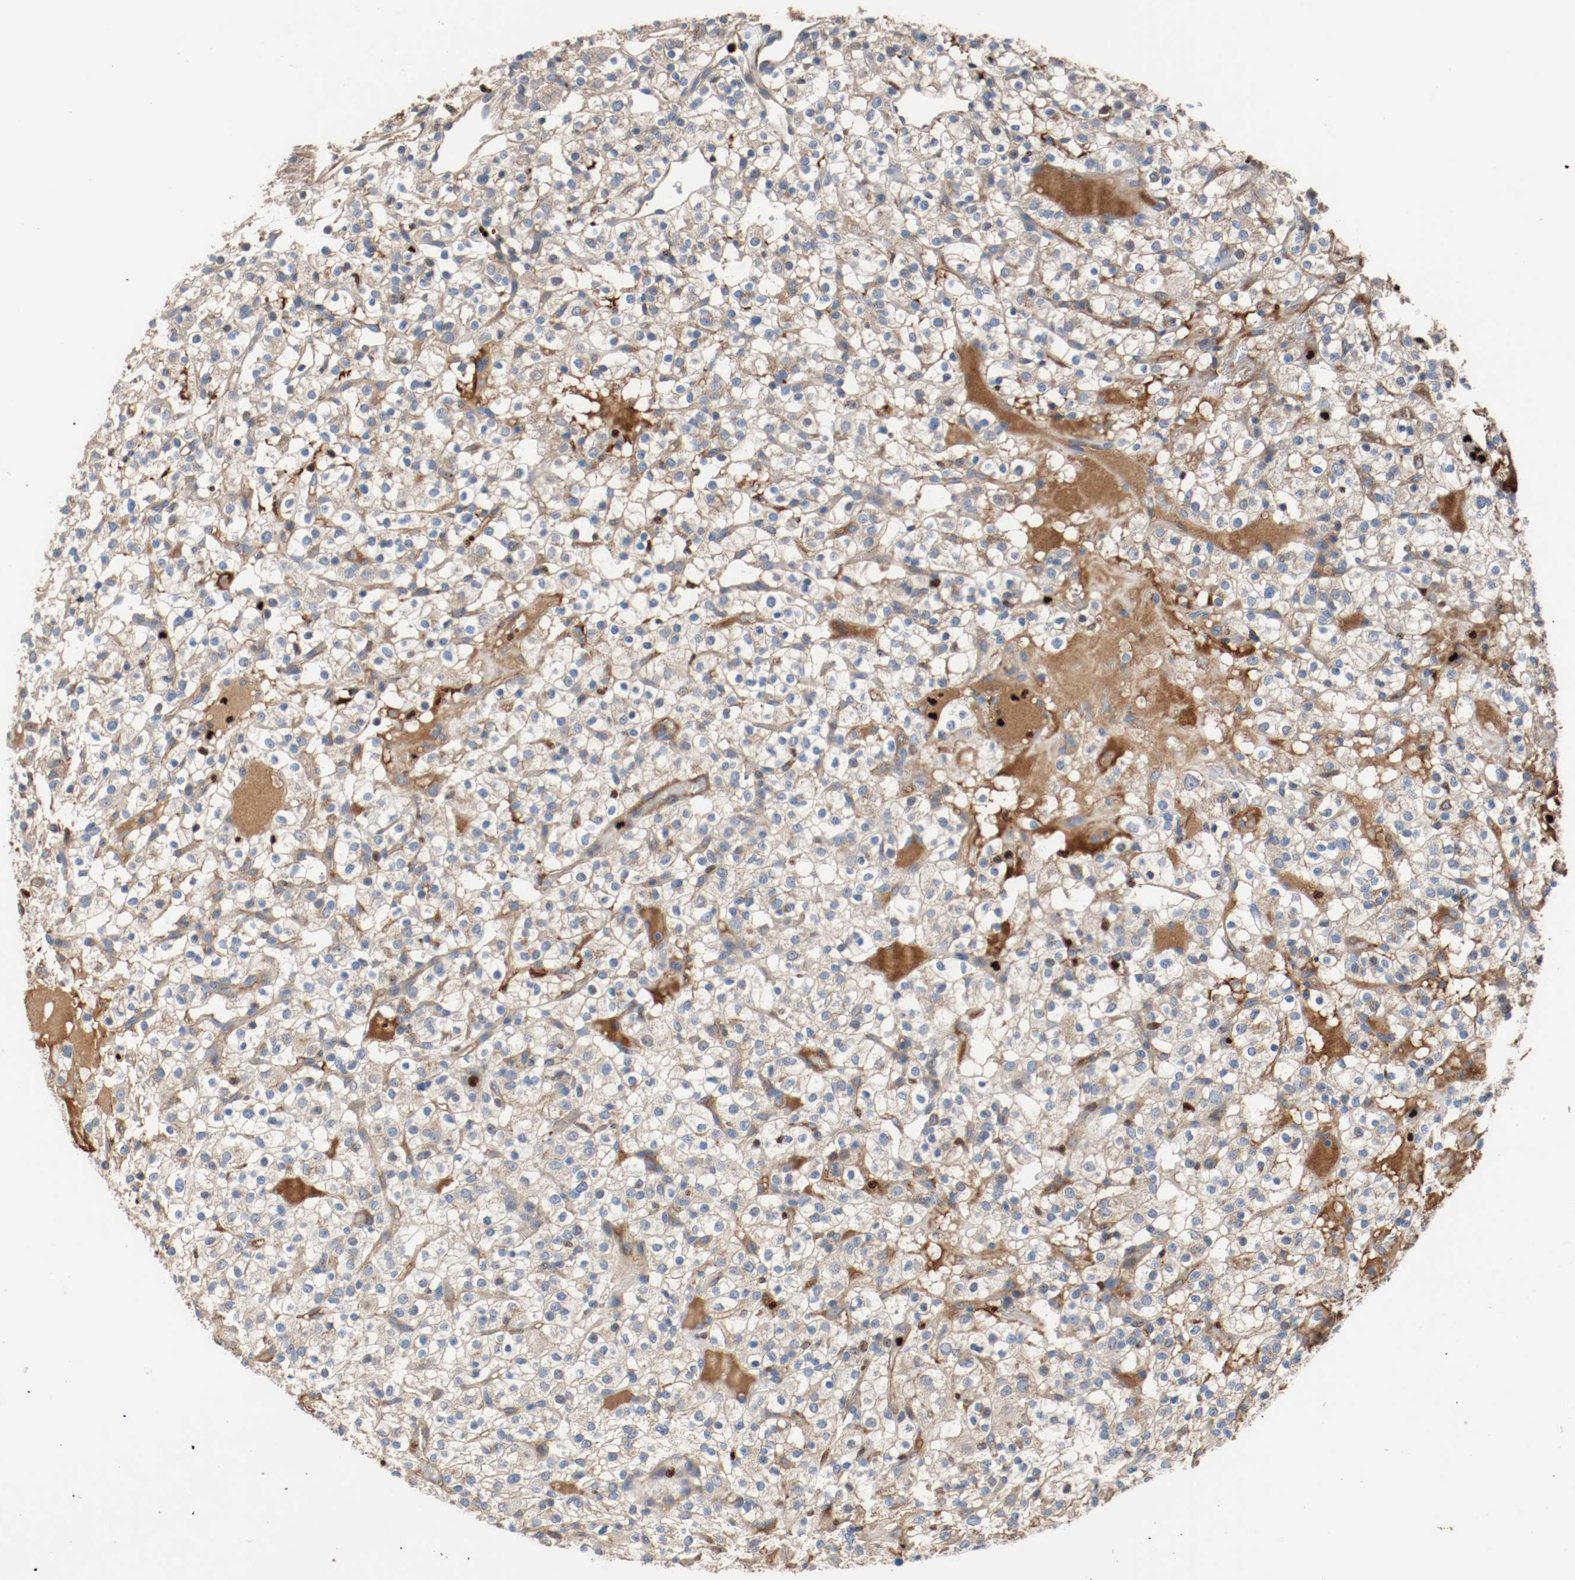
{"staining": {"intensity": "weak", "quantity": "<25%", "location": "cytoplasmic/membranous"}, "tissue": "renal cancer", "cell_type": "Tumor cells", "image_type": "cancer", "snomed": [{"axis": "morphology", "description": "Normal tissue, NOS"}, {"axis": "morphology", "description": "Adenocarcinoma, NOS"}, {"axis": "topography", "description": "Kidney"}], "caption": "IHC image of neoplastic tissue: renal cancer stained with DAB (3,3'-diaminobenzidine) displays no significant protein staining in tumor cells.", "gene": "BLK", "patient": {"sex": "female", "age": 72}}